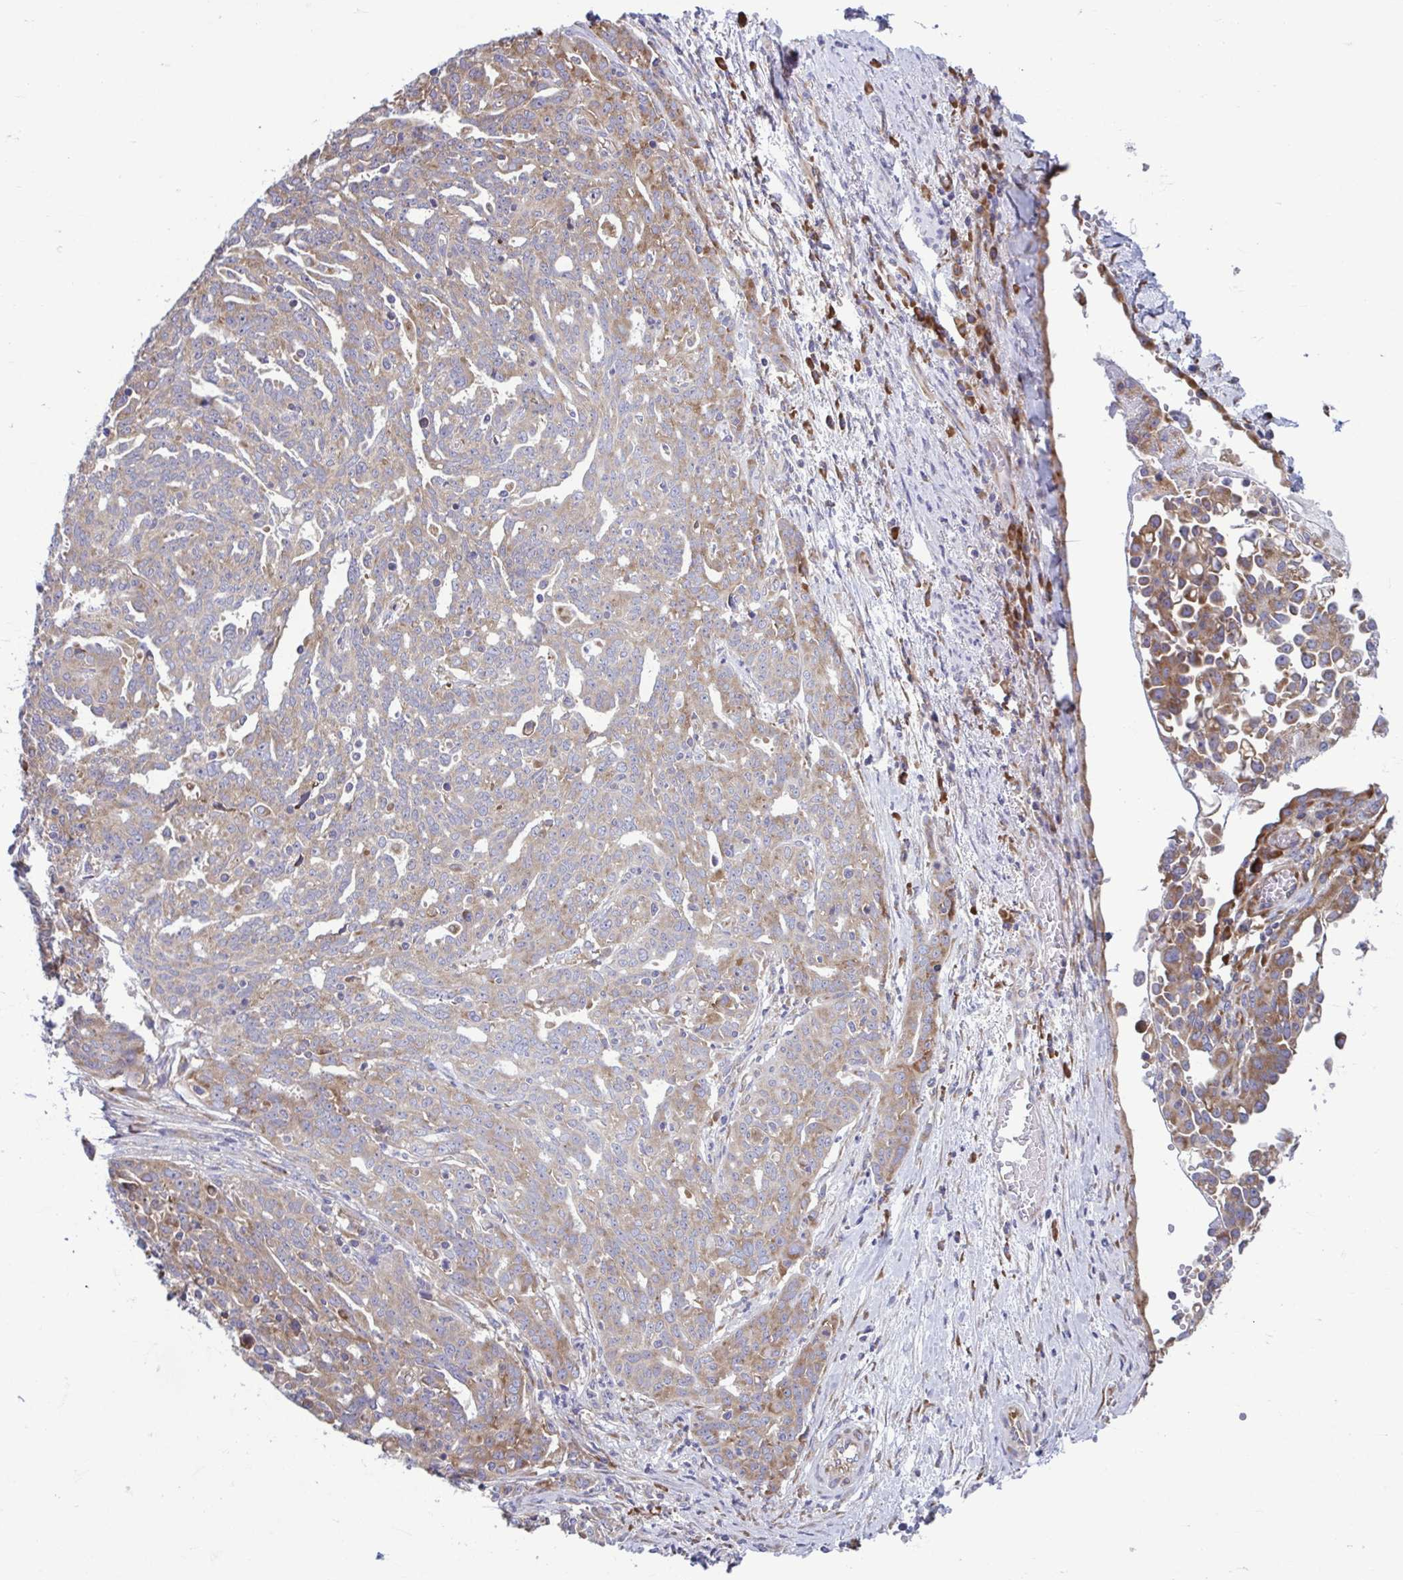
{"staining": {"intensity": "weak", "quantity": ">75%", "location": "cytoplasmic/membranous"}, "tissue": "ovarian cancer", "cell_type": "Tumor cells", "image_type": "cancer", "snomed": [{"axis": "morphology", "description": "Cystadenocarcinoma, serous, NOS"}, {"axis": "topography", "description": "Ovary"}], "caption": "Ovarian cancer tissue exhibits weak cytoplasmic/membranous expression in about >75% of tumor cells, visualized by immunohistochemistry.", "gene": "RPS16", "patient": {"sex": "female", "age": 67}}